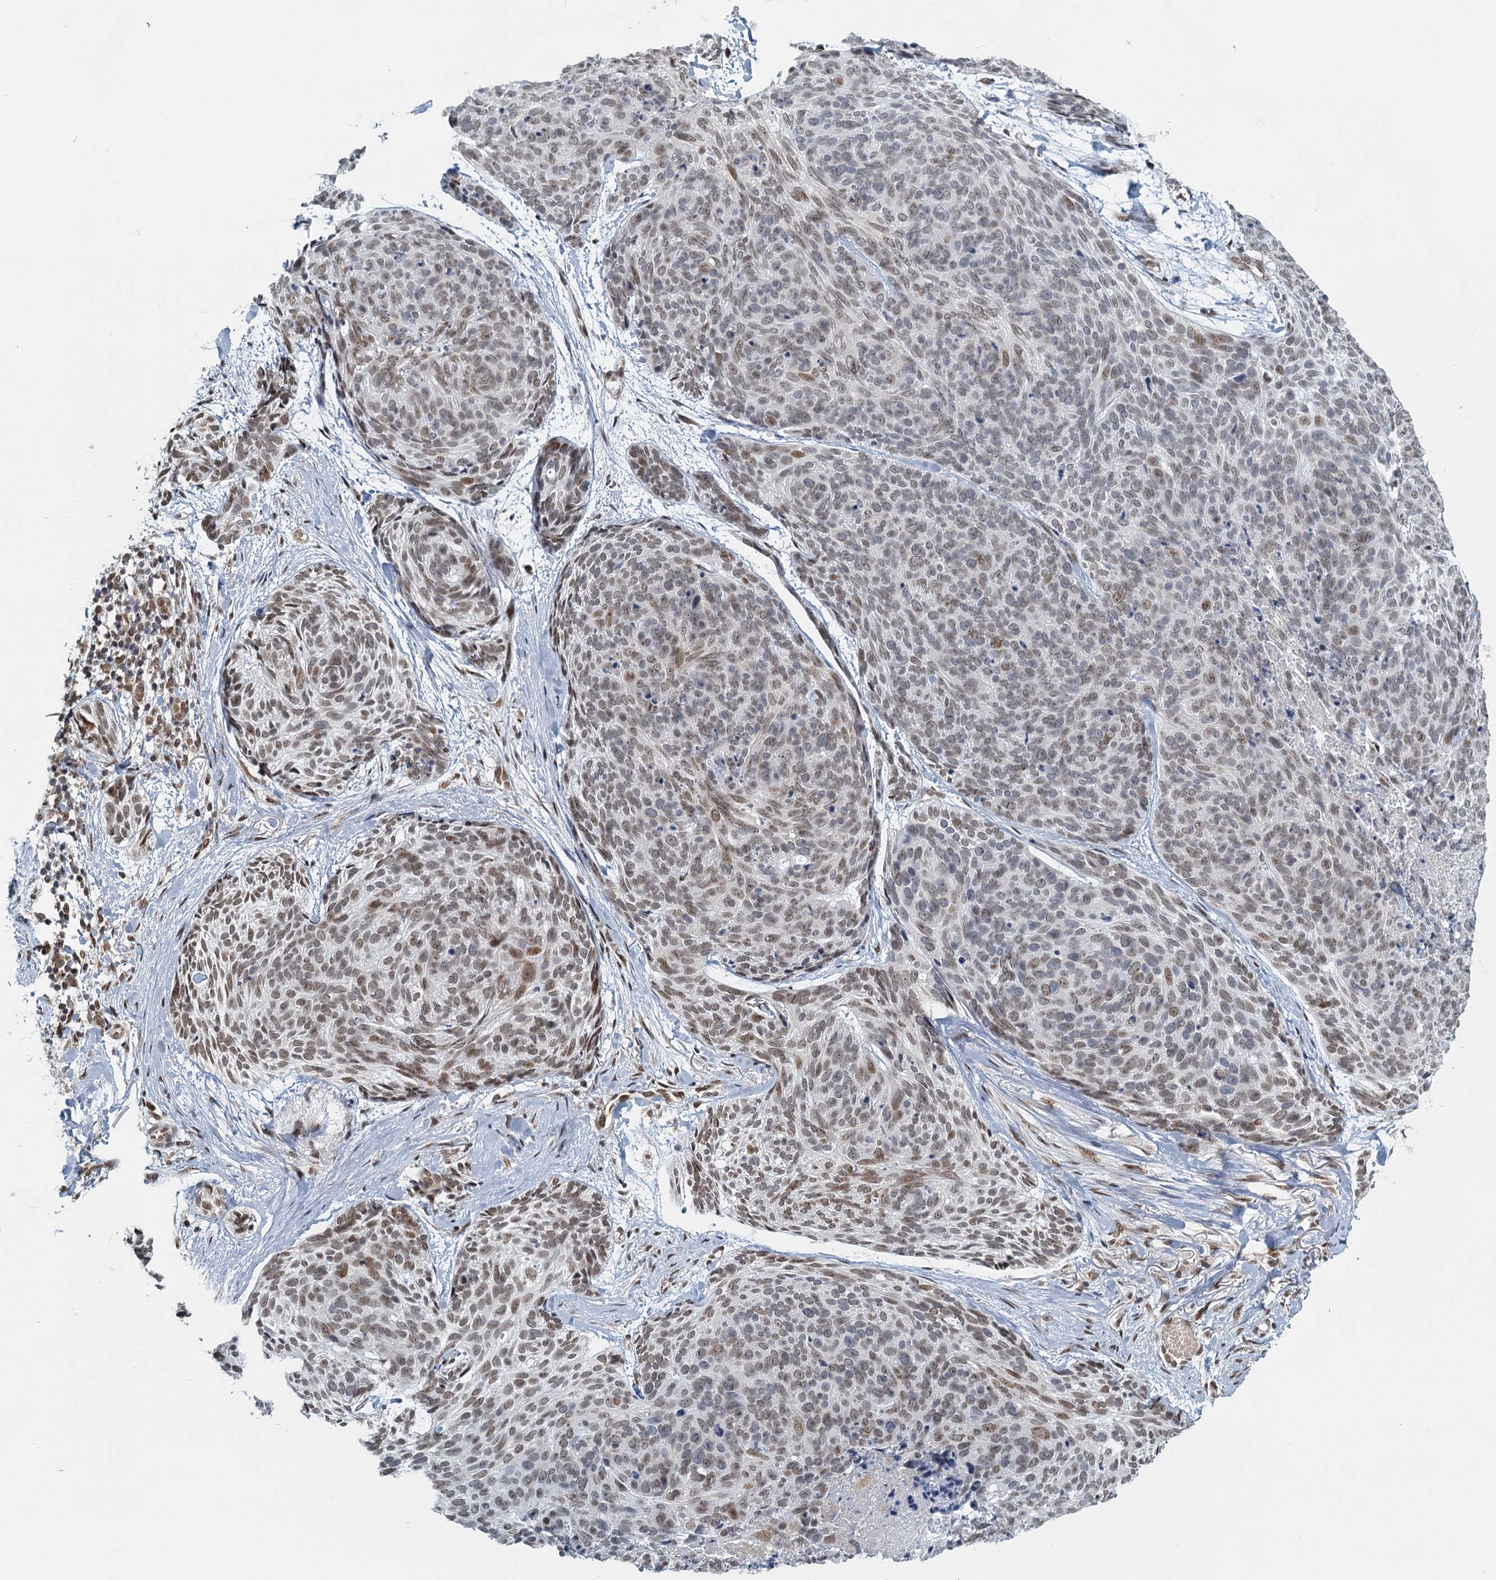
{"staining": {"intensity": "moderate", "quantity": "25%-75%", "location": "cytoplasmic/membranous,nuclear"}, "tissue": "skin cancer", "cell_type": "Tumor cells", "image_type": "cancer", "snomed": [{"axis": "morphology", "description": "Normal tissue, NOS"}, {"axis": "morphology", "description": "Basal cell carcinoma"}, {"axis": "topography", "description": "Skin"}], "caption": "This image exhibits skin basal cell carcinoma stained with immunohistochemistry to label a protein in brown. The cytoplasmic/membranous and nuclear of tumor cells show moderate positivity for the protein. Nuclei are counter-stained blue.", "gene": "TREX1", "patient": {"sex": "male", "age": 66}}